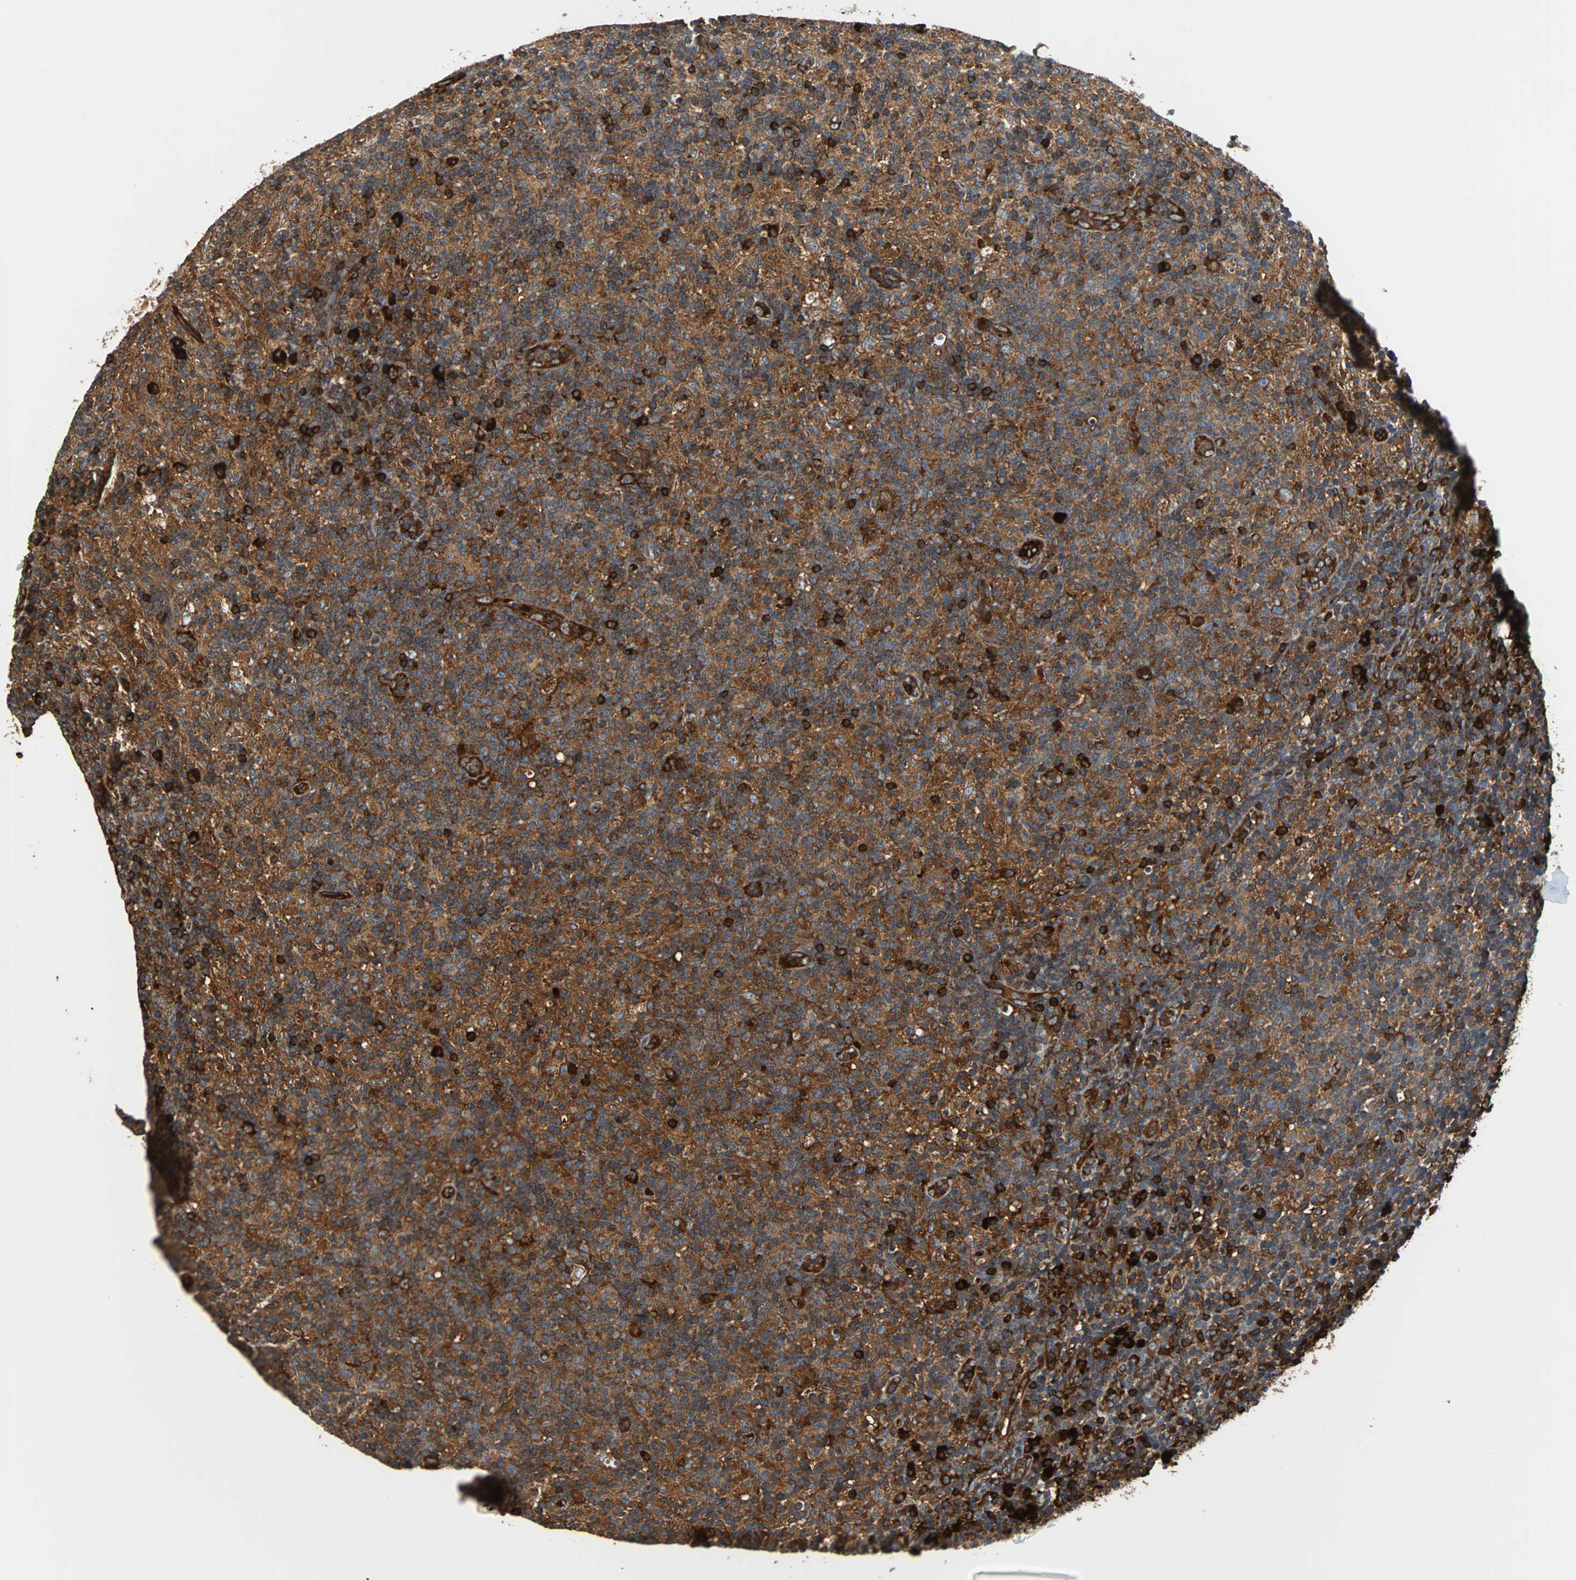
{"staining": {"intensity": "strong", "quantity": ">75%", "location": "cytoplasmic/membranous"}, "tissue": "lymph node", "cell_type": "Germinal center cells", "image_type": "normal", "snomed": [{"axis": "morphology", "description": "Normal tissue, NOS"}, {"axis": "morphology", "description": "Inflammation, NOS"}, {"axis": "topography", "description": "Lymph node"}], "caption": "Germinal center cells reveal strong cytoplasmic/membranous expression in about >75% of cells in benign lymph node.", "gene": "PLCG2", "patient": {"sex": "male", "age": 55}}